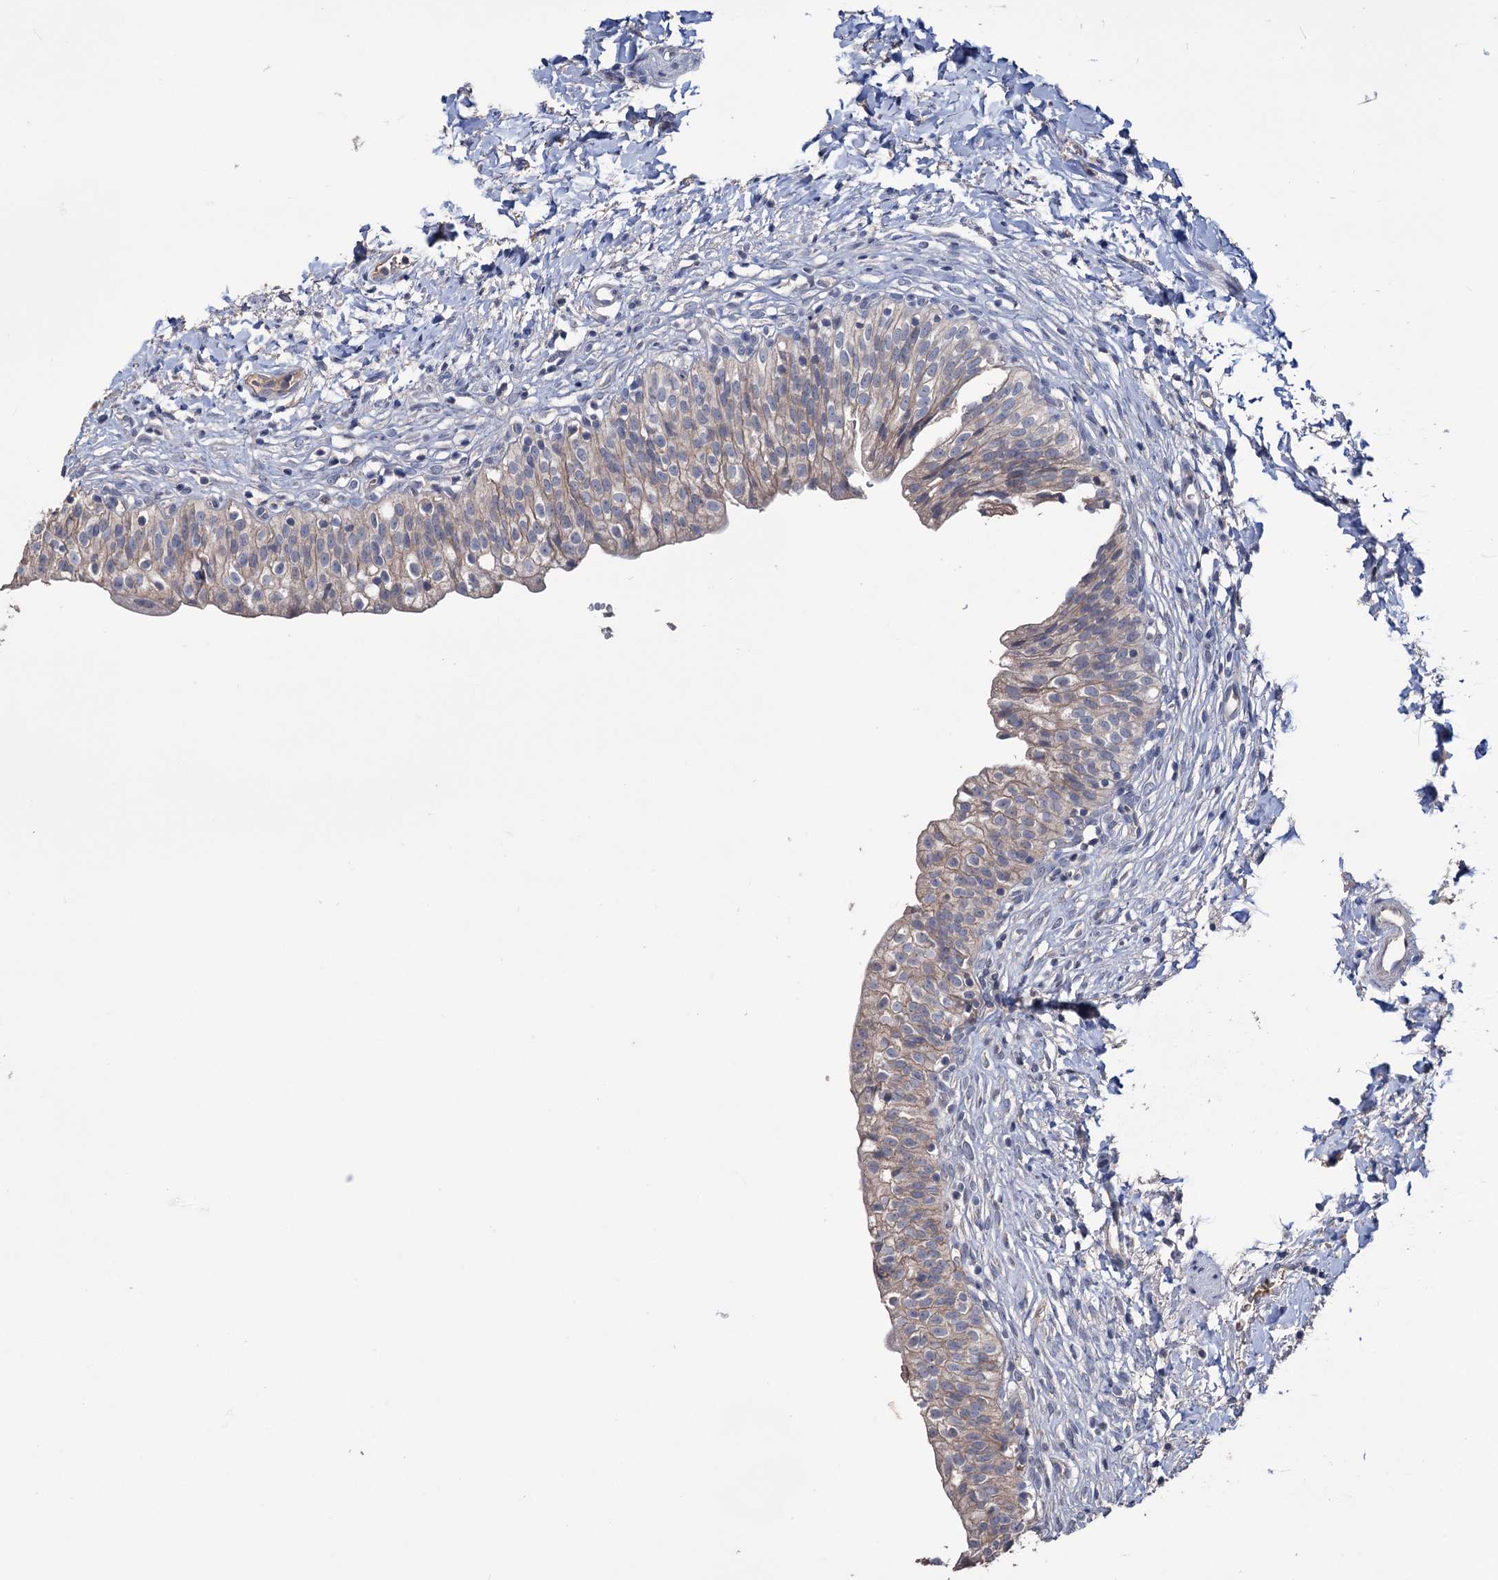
{"staining": {"intensity": "weak", "quantity": "25%-75%", "location": "cytoplasmic/membranous"}, "tissue": "urinary bladder", "cell_type": "Urothelial cells", "image_type": "normal", "snomed": [{"axis": "morphology", "description": "Normal tissue, NOS"}, {"axis": "topography", "description": "Urinary bladder"}], "caption": "This histopathology image displays immunohistochemistry (IHC) staining of unremarkable urinary bladder, with low weak cytoplasmic/membranous expression in approximately 25%-75% of urothelial cells.", "gene": "EPB41L5", "patient": {"sex": "male", "age": 55}}